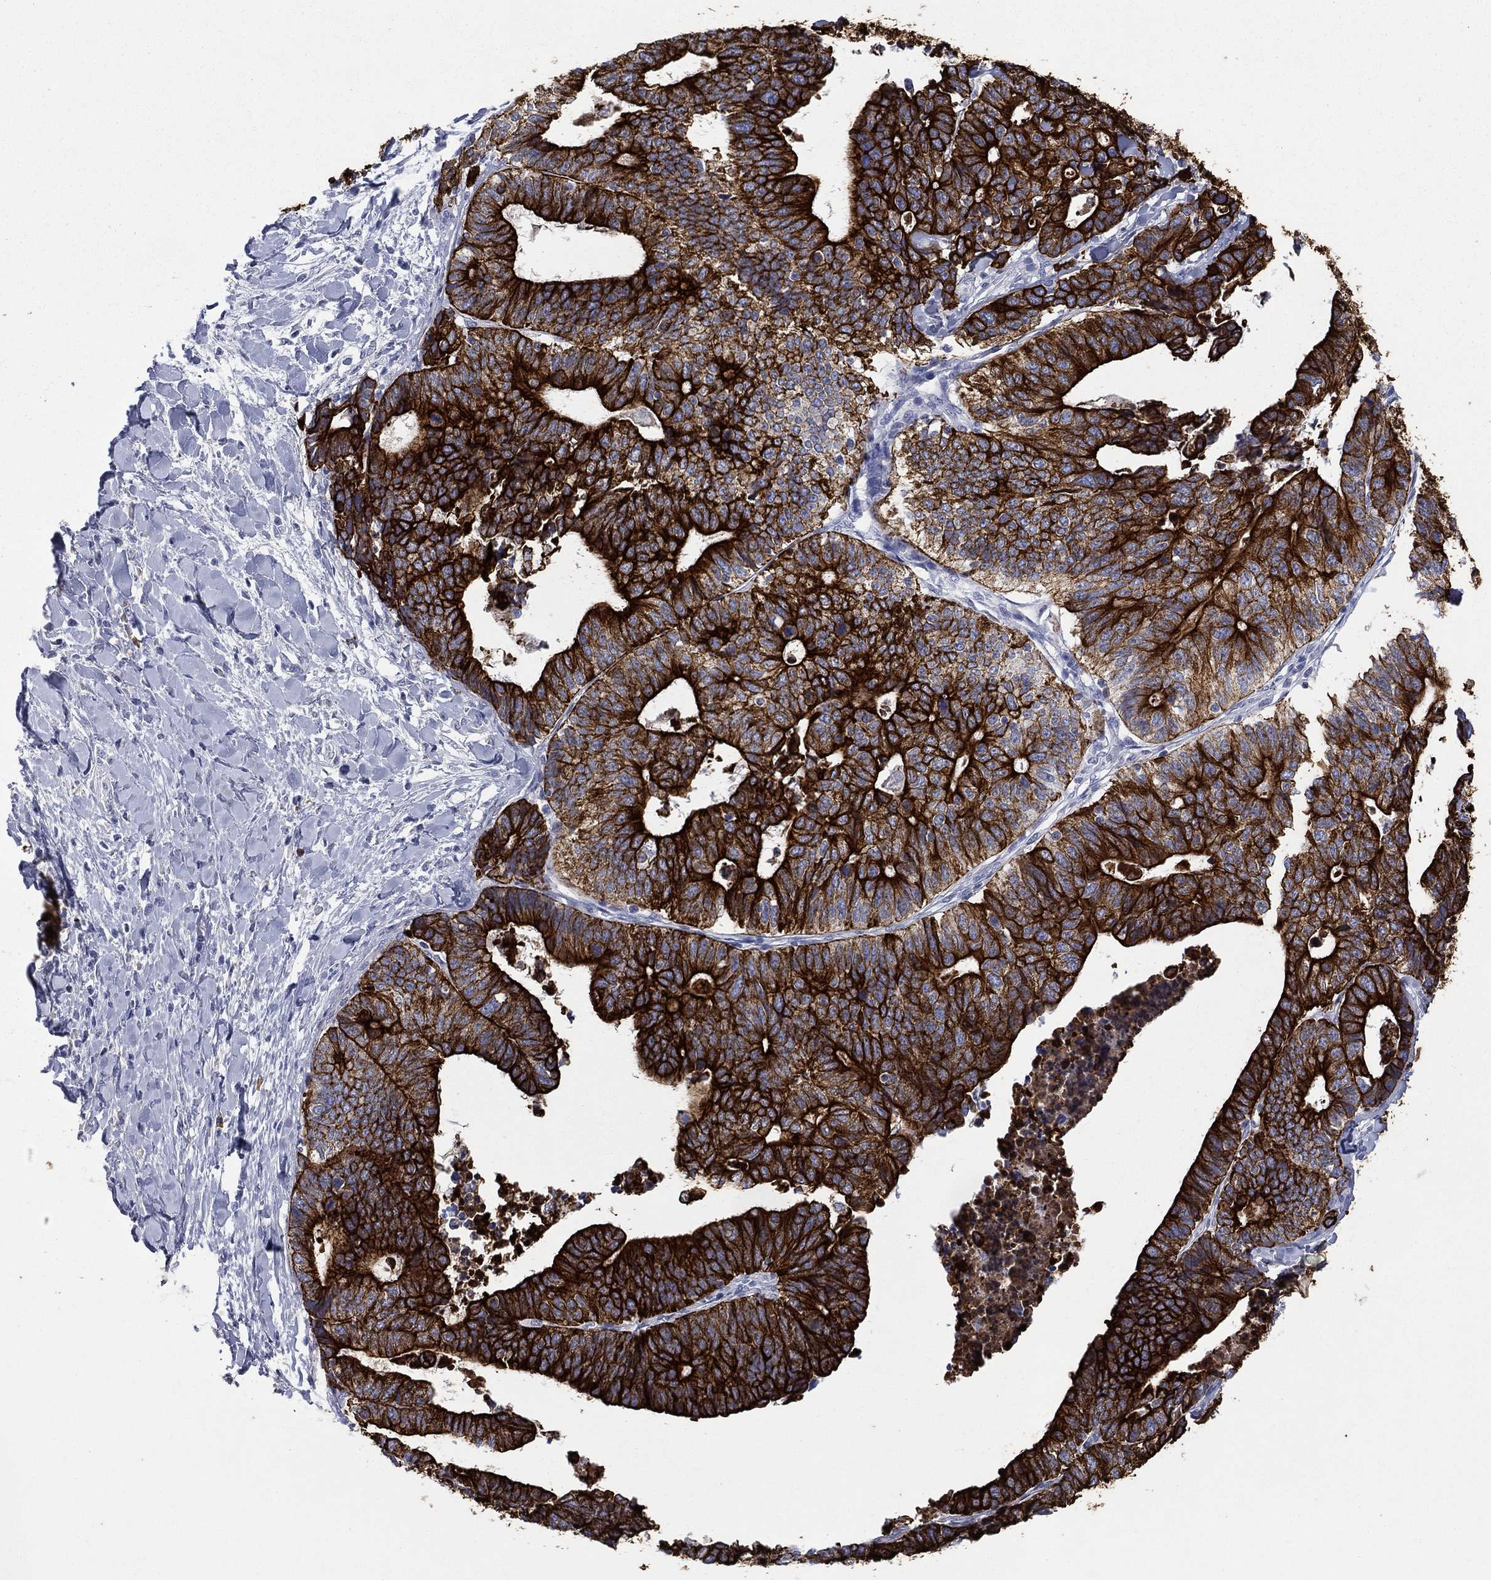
{"staining": {"intensity": "strong", "quantity": ">75%", "location": "cytoplasmic/membranous"}, "tissue": "stomach cancer", "cell_type": "Tumor cells", "image_type": "cancer", "snomed": [{"axis": "morphology", "description": "Adenocarcinoma, NOS"}, {"axis": "topography", "description": "Stomach, upper"}], "caption": "There is high levels of strong cytoplasmic/membranous expression in tumor cells of stomach cancer, as demonstrated by immunohistochemical staining (brown color).", "gene": "KRT7", "patient": {"sex": "female", "age": 67}}